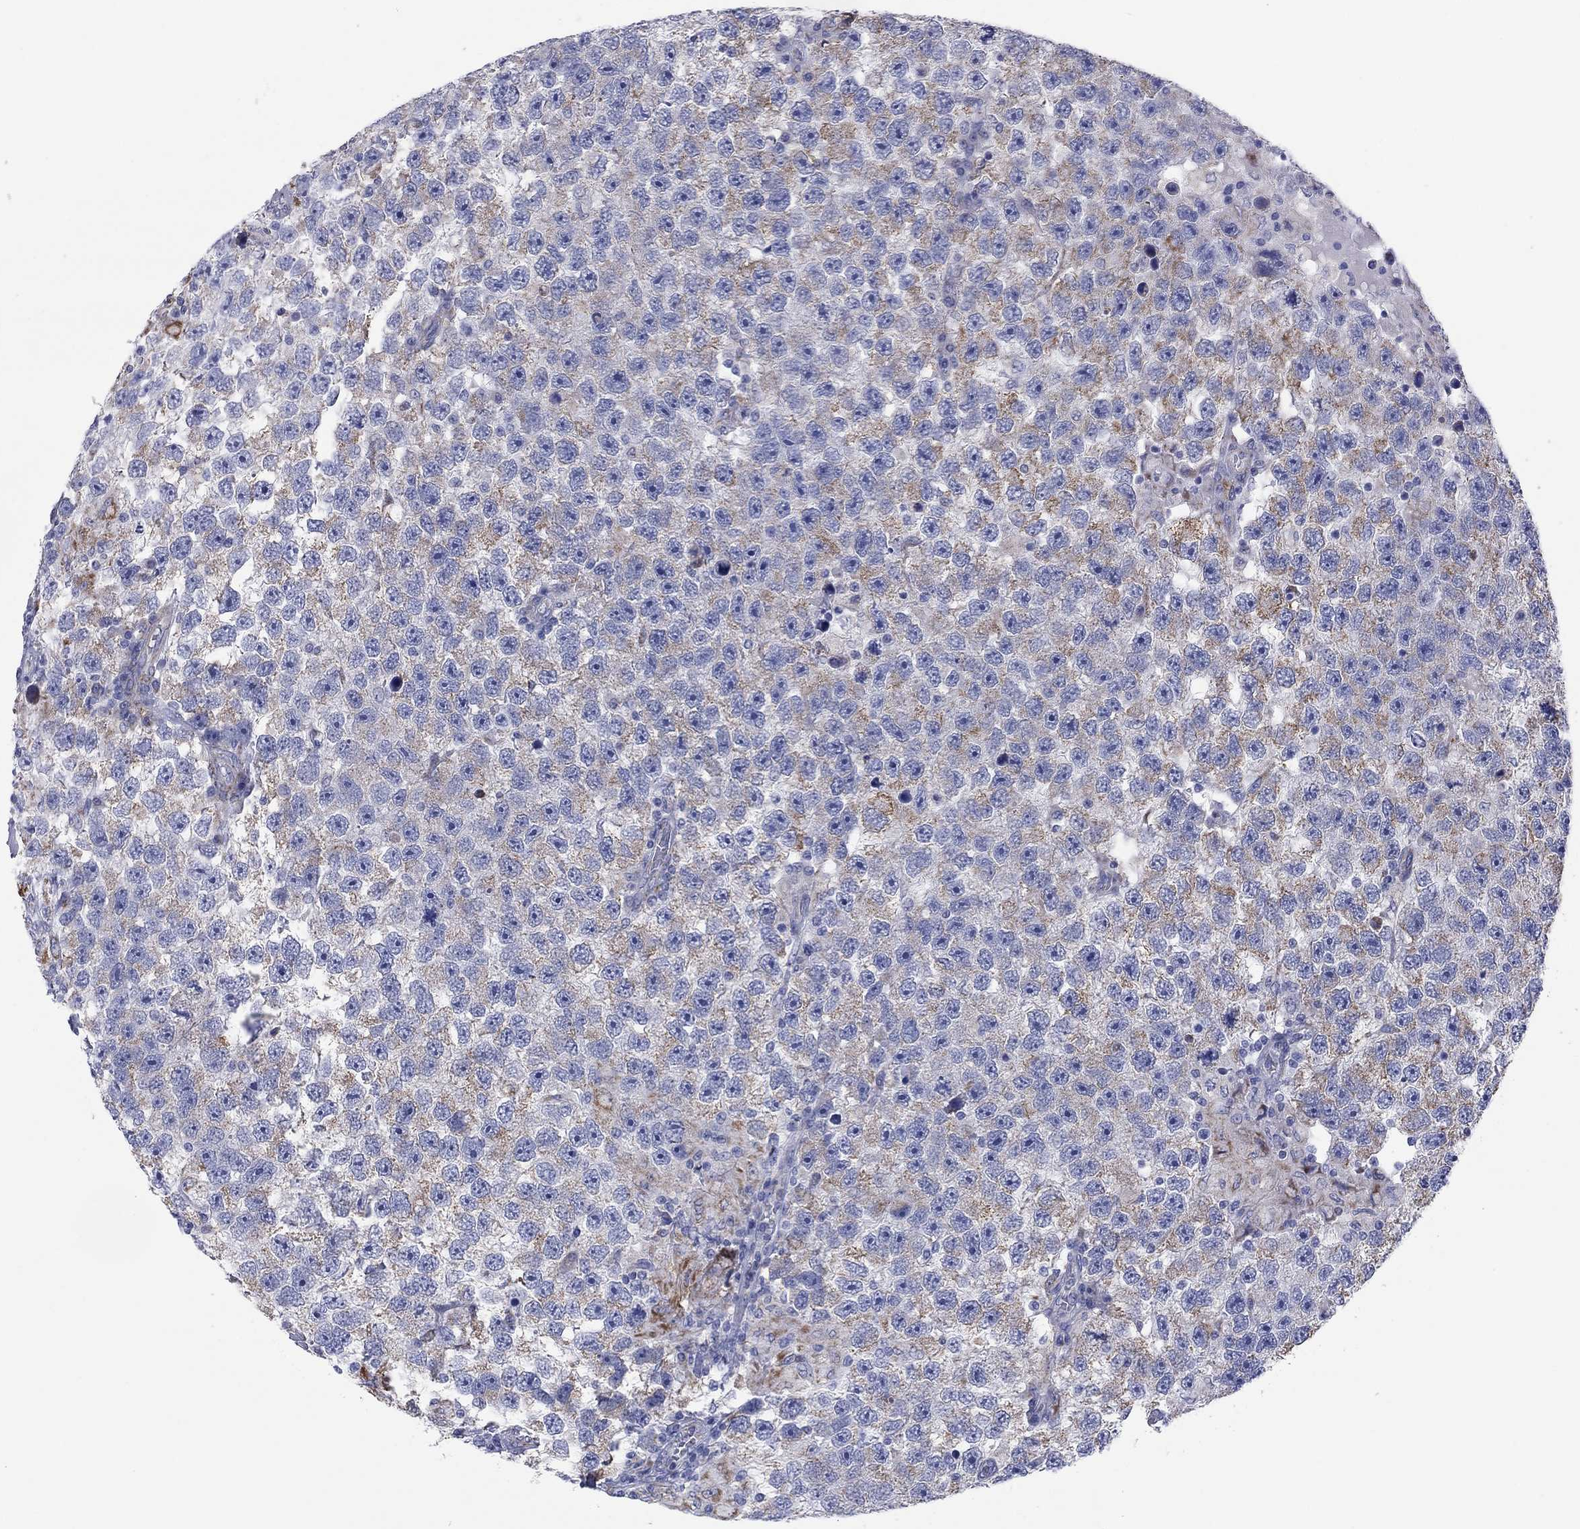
{"staining": {"intensity": "moderate", "quantity": "<25%", "location": "cytoplasmic/membranous"}, "tissue": "testis cancer", "cell_type": "Tumor cells", "image_type": "cancer", "snomed": [{"axis": "morphology", "description": "Seminoma, NOS"}, {"axis": "topography", "description": "Testis"}], "caption": "Immunohistochemistry (IHC) image of neoplastic tissue: human testis cancer stained using immunohistochemistry displays low levels of moderate protein expression localized specifically in the cytoplasmic/membranous of tumor cells, appearing as a cytoplasmic/membranous brown color.", "gene": "MGST3", "patient": {"sex": "male", "age": 26}}